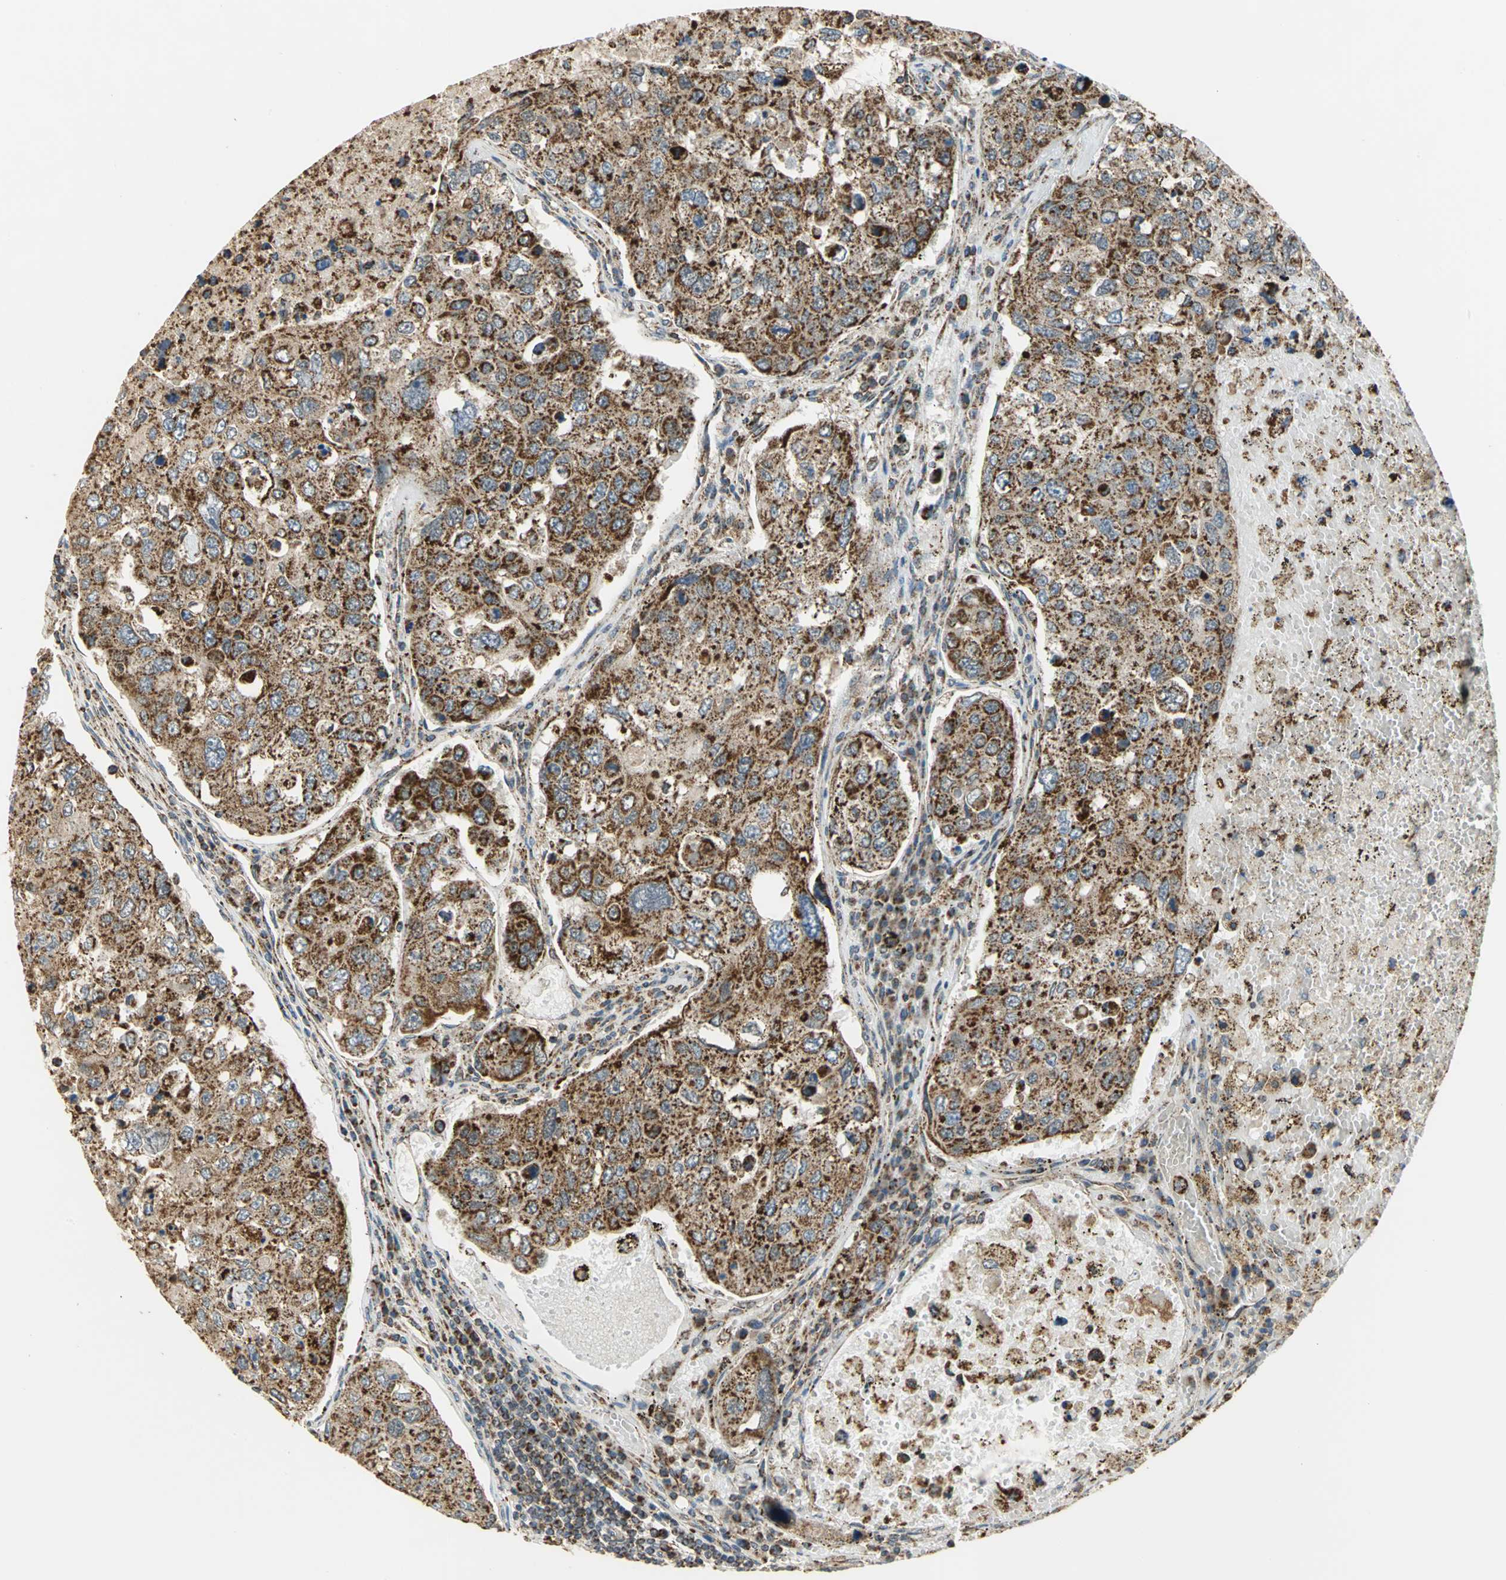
{"staining": {"intensity": "strong", "quantity": ">75%", "location": "cytoplasmic/membranous"}, "tissue": "urothelial cancer", "cell_type": "Tumor cells", "image_type": "cancer", "snomed": [{"axis": "morphology", "description": "Urothelial carcinoma, High grade"}, {"axis": "topography", "description": "Lymph node"}, {"axis": "topography", "description": "Urinary bladder"}], "caption": "A micrograph showing strong cytoplasmic/membranous expression in about >75% of tumor cells in urothelial cancer, as visualized by brown immunohistochemical staining.", "gene": "MRPS22", "patient": {"sex": "male", "age": 51}}